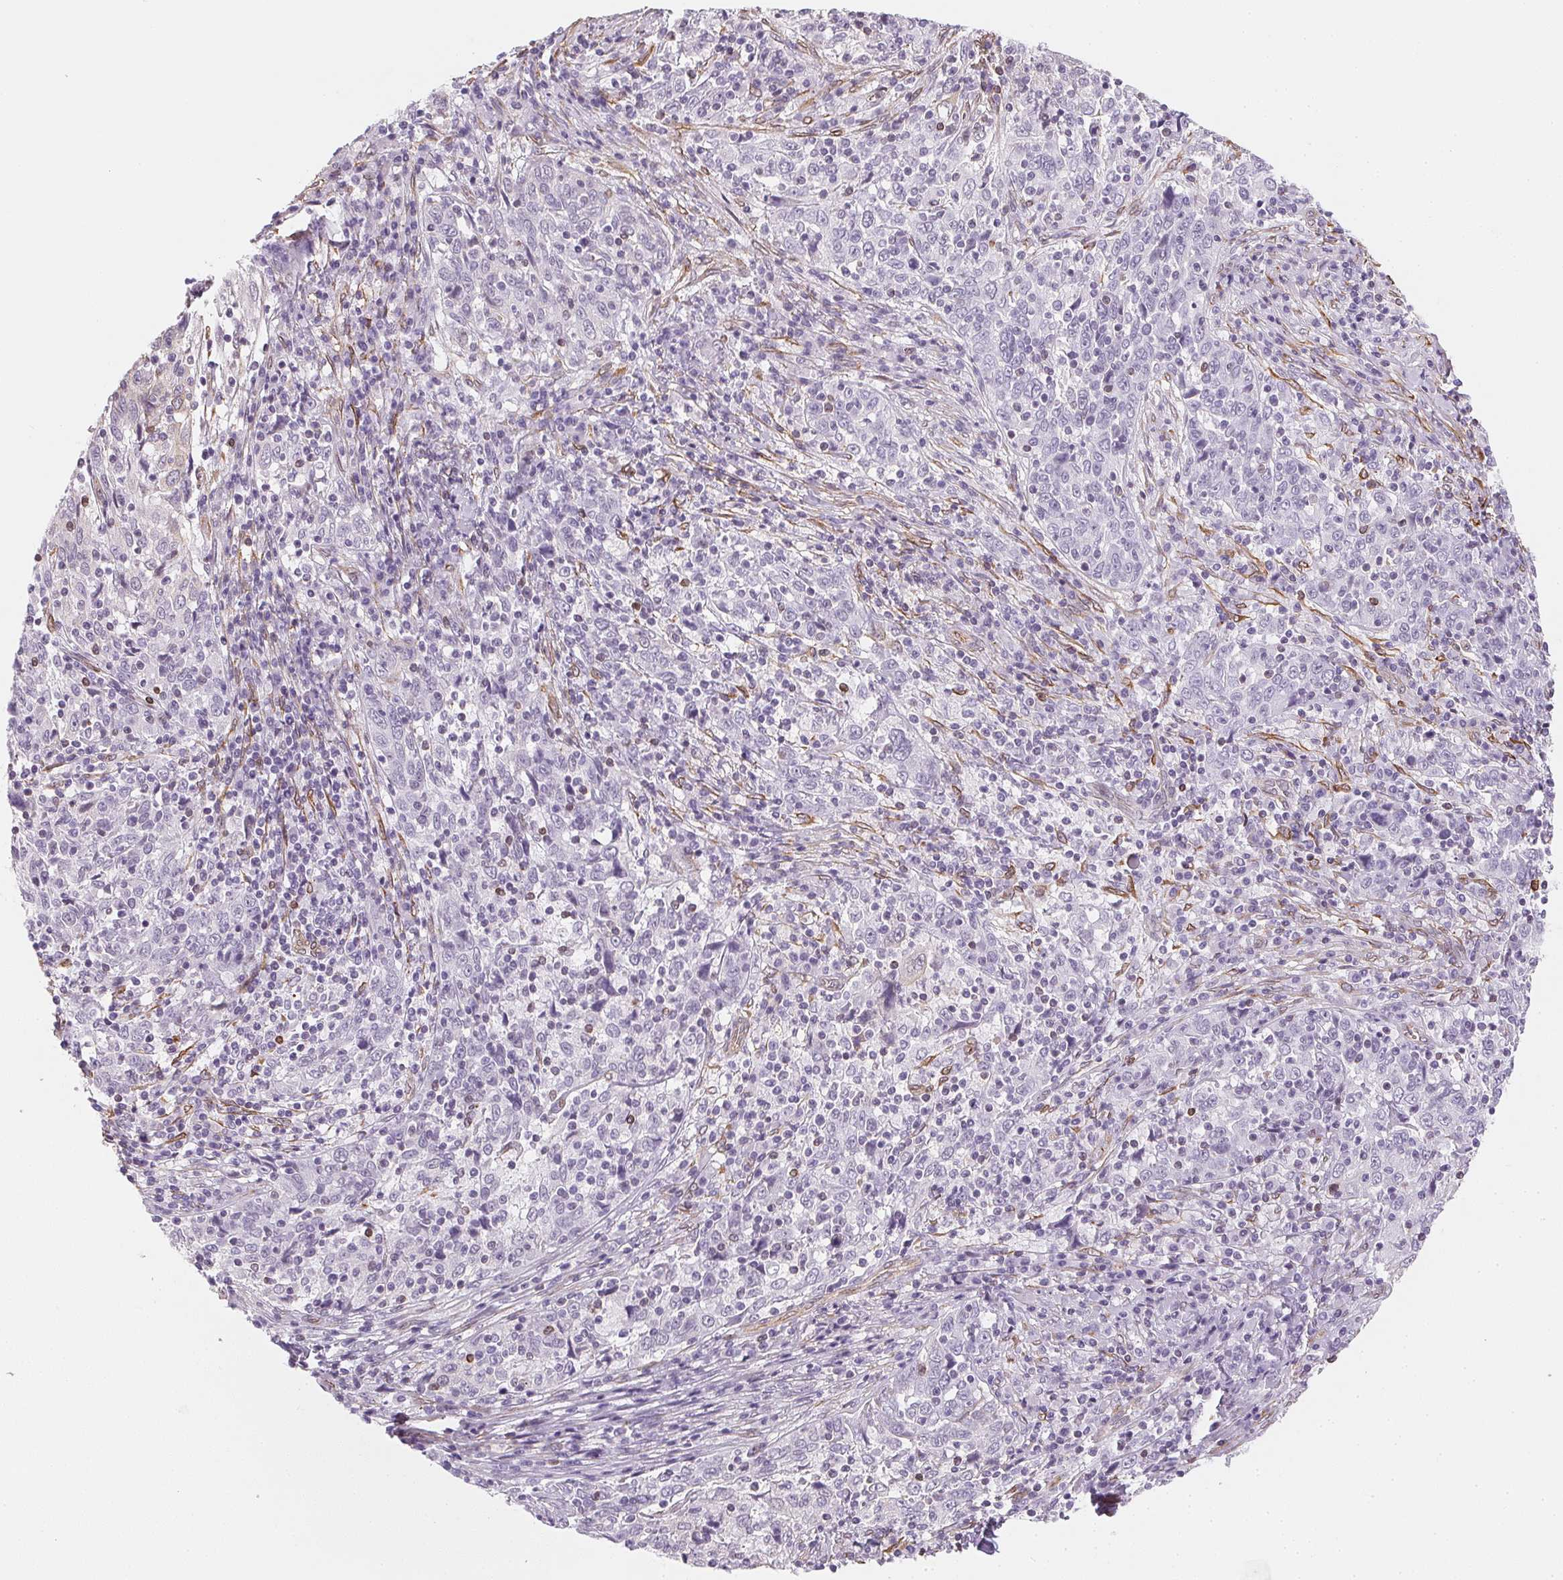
{"staining": {"intensity": "negative", "quantity": "none", "location": "none"}, "tissue": "cervical cancer", "cell_type": "Tumor cells", "image_type": "cancer", "snomed": [{"axis": "morphology", "description": "Squamous cell carcinoma, NOS"}, {"axis": "topography", "description": "Cervix"}], "caption": "Protein analysis of squamous cell carcinoma (cervical) shows no significant positivity in tumor cells.", "gene": "RSBN1", "patient": {"sex": "female", "age": 46}}